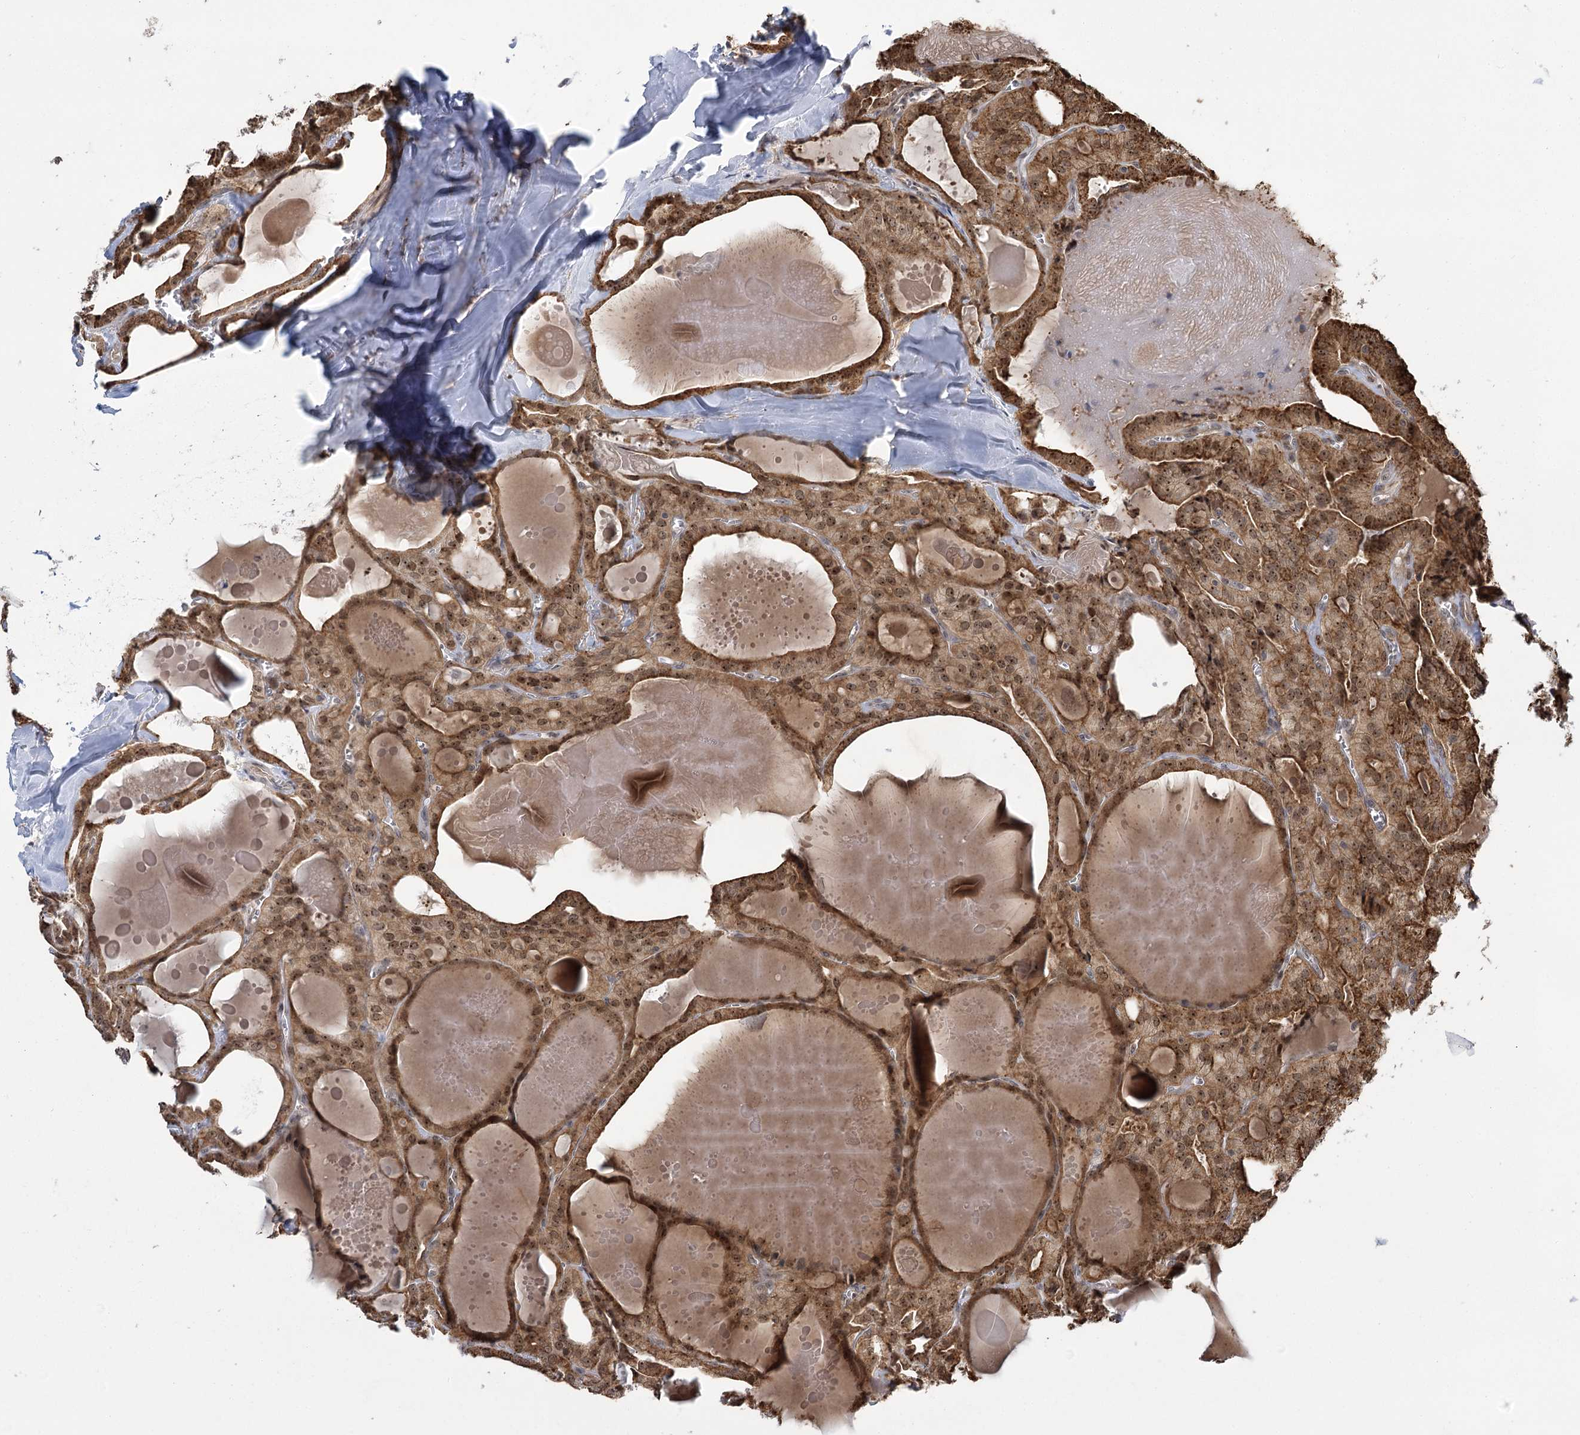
{"staining": {"intensity": "moderate", "quantity": ">75%", "location": "cytoplasmic/membranous,nuclear"}, "tissue": "thyroid cancer", "cell_type": "Tumor cells", "image_type": "cancer", "snomed": [{"axis": "morphology", "description": "Papillary adenocarcinoma, NOS"}, {"axis": "topography", "description": "Thyroid gland"}], "caption": "Protein staining of papillary adenocarcinoma (thyroid) tissue reveals moderate cytoplasmic/membranous and nuclear staining in approximately >75% of tumor cells.", "gene": "SERGEF", "patient": {"sex": "male", "age": 52}}